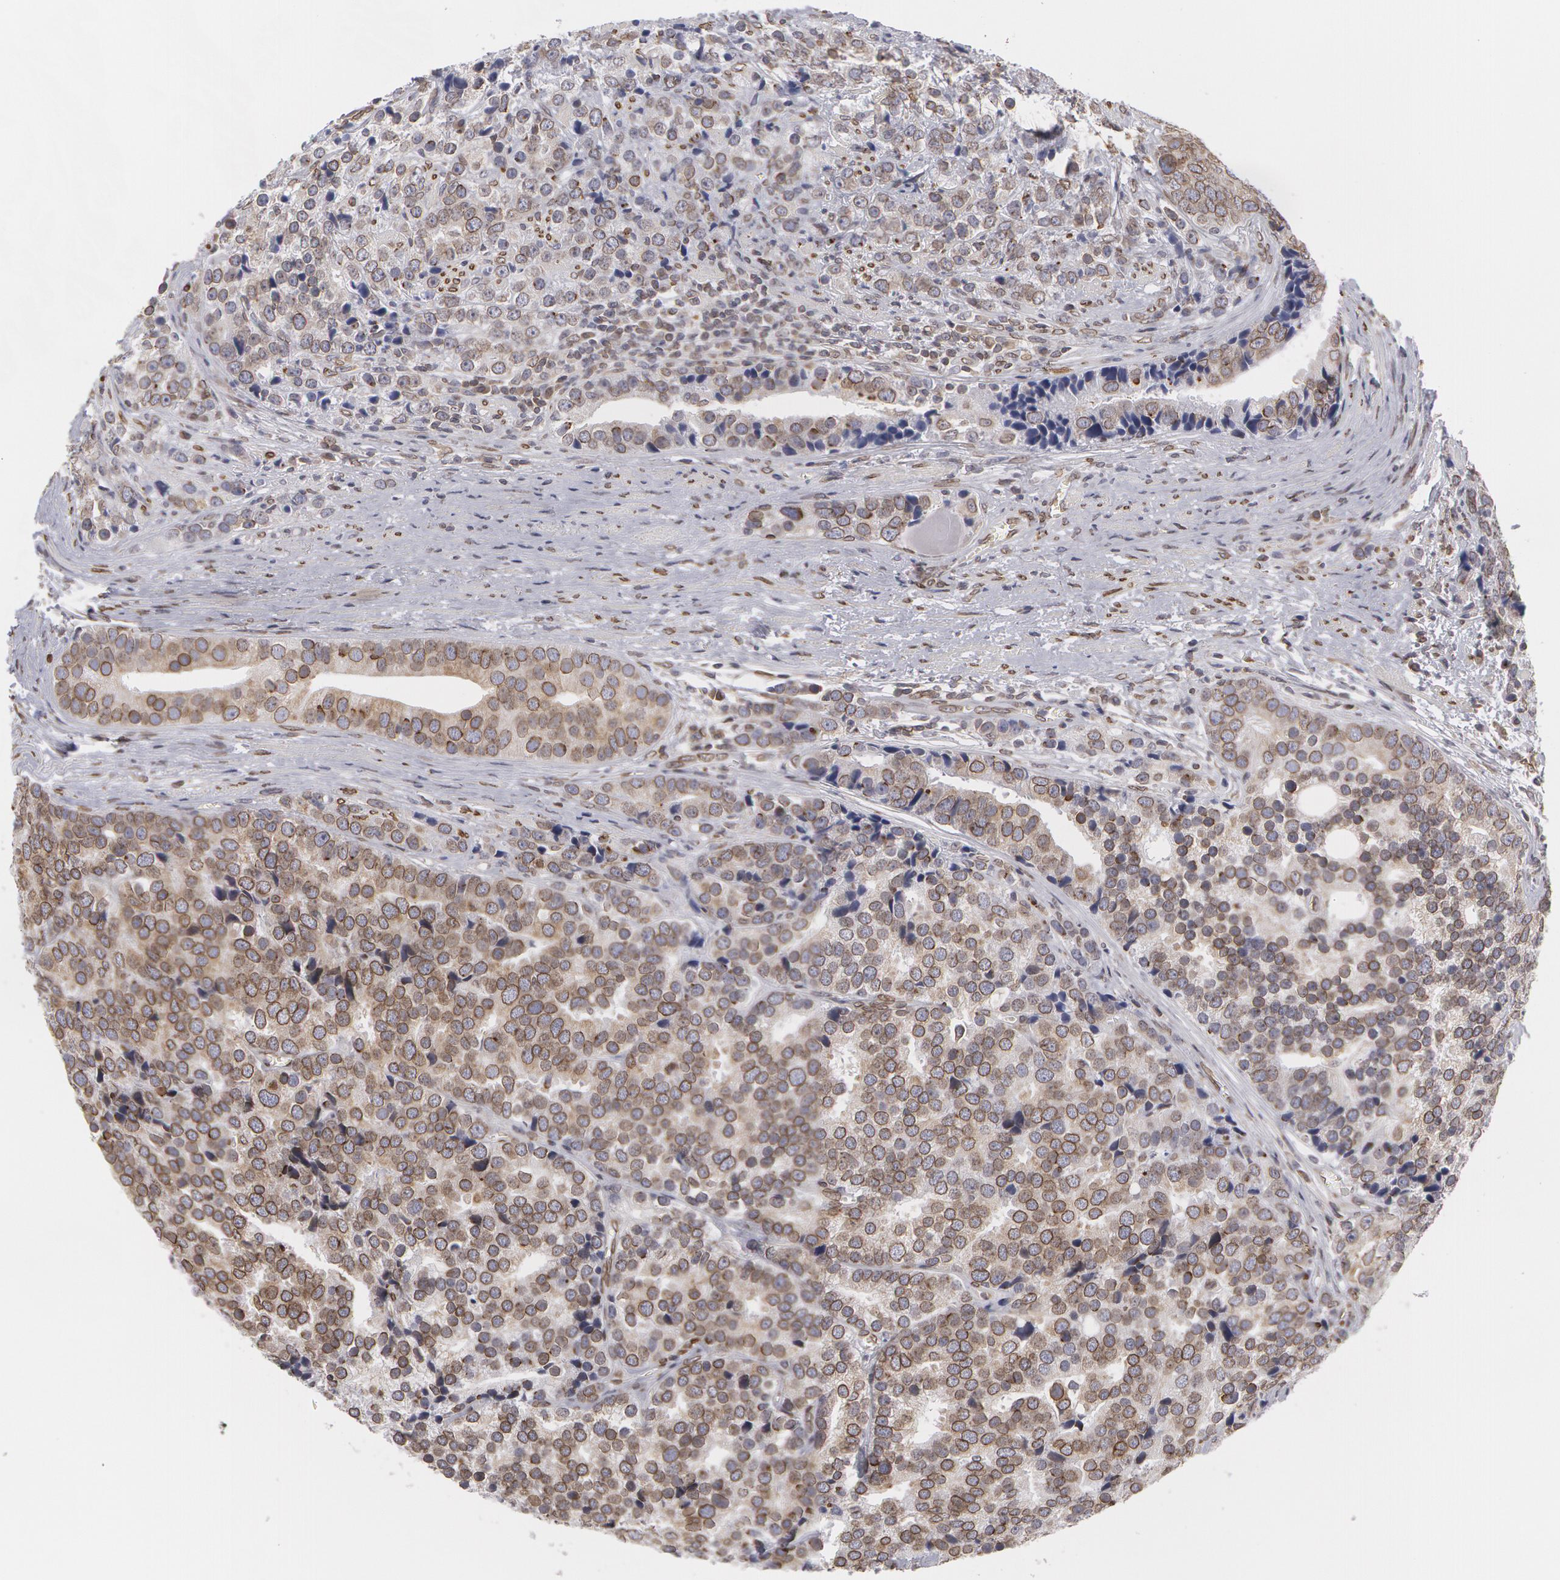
{"staining": {"intensity": "moderate", "quantity": ">75%", "location": "nuclear"}, "tissue": "prostate cancer", "cell_type": "Tumor cells", "image_type": "cancer", "snomed": [{"axis": "morphology", "description": "Adenocarcinoma, High grade"}, {"axis": "topography", "description": "Prostate"}], "caption": "A brown stain highlights moderate nuclear positivity of a protein in human high-grade adenocarcinoma (prostate) tumor cells.", "gene": "EMD", "patient": {"sex": "male", "age": 71}}